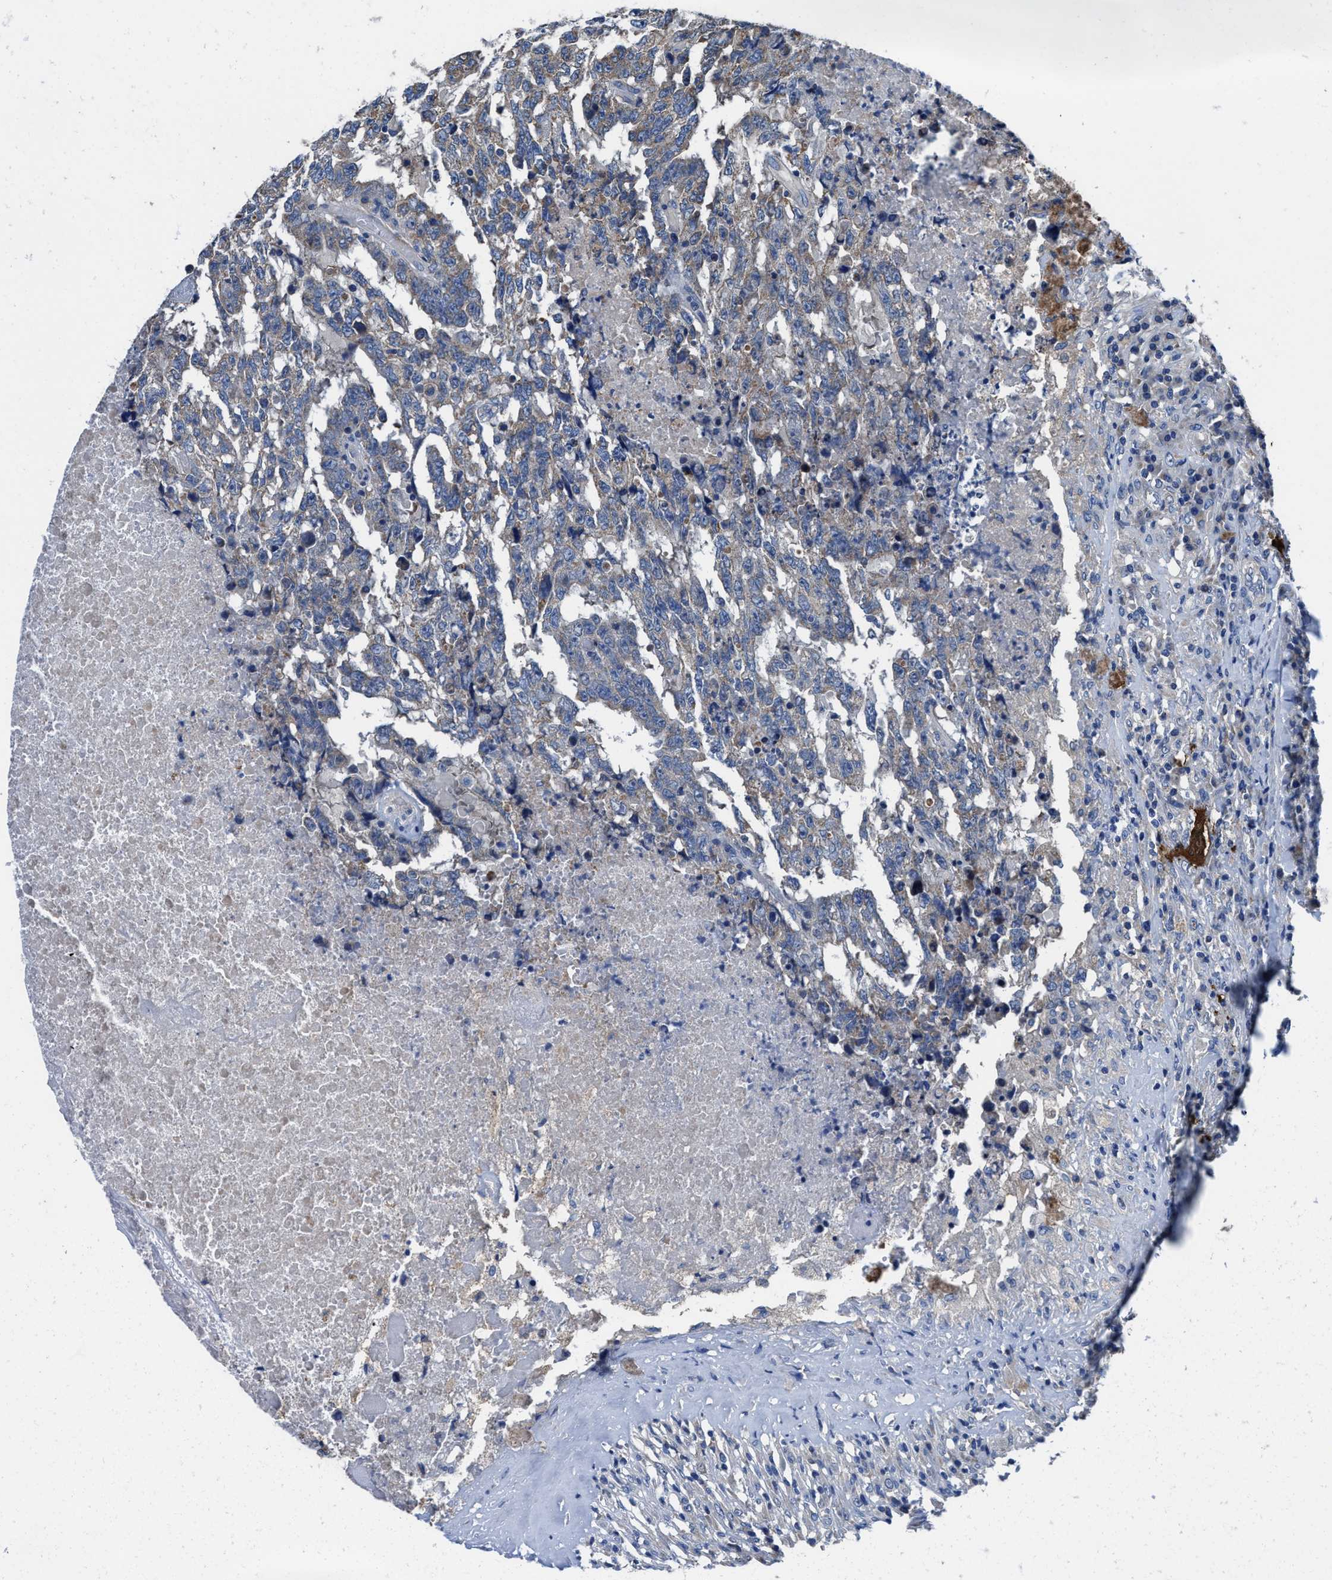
{"staining": {"intensity": "weak", "quantity": "25%-75%", "location": "cytoplasmic/membranous"}, "tissue": "testis cancer", "cell_type": "Tumor cells", "image_type": "cancer", "snomed": [{"axis": "morphology", "description": "Necrosis, NOS"}, {"axis": "morphology", "description": "Carcinoma, Embryonal, NOS"}, {"axis": "topography", "description": "Testis"}], "caption": "Testis cancer stained for a protein displays weak cytoplasmic/membranous positivity in tumor cells. (Stains: DAB (3,3'-diaminobenzidine) in brown, nuclei in blue, Microscopy: brightfield microscopy at high magnification).", "gene": "TMEM30A", "patient": {"sex": "male", "age": 19}}